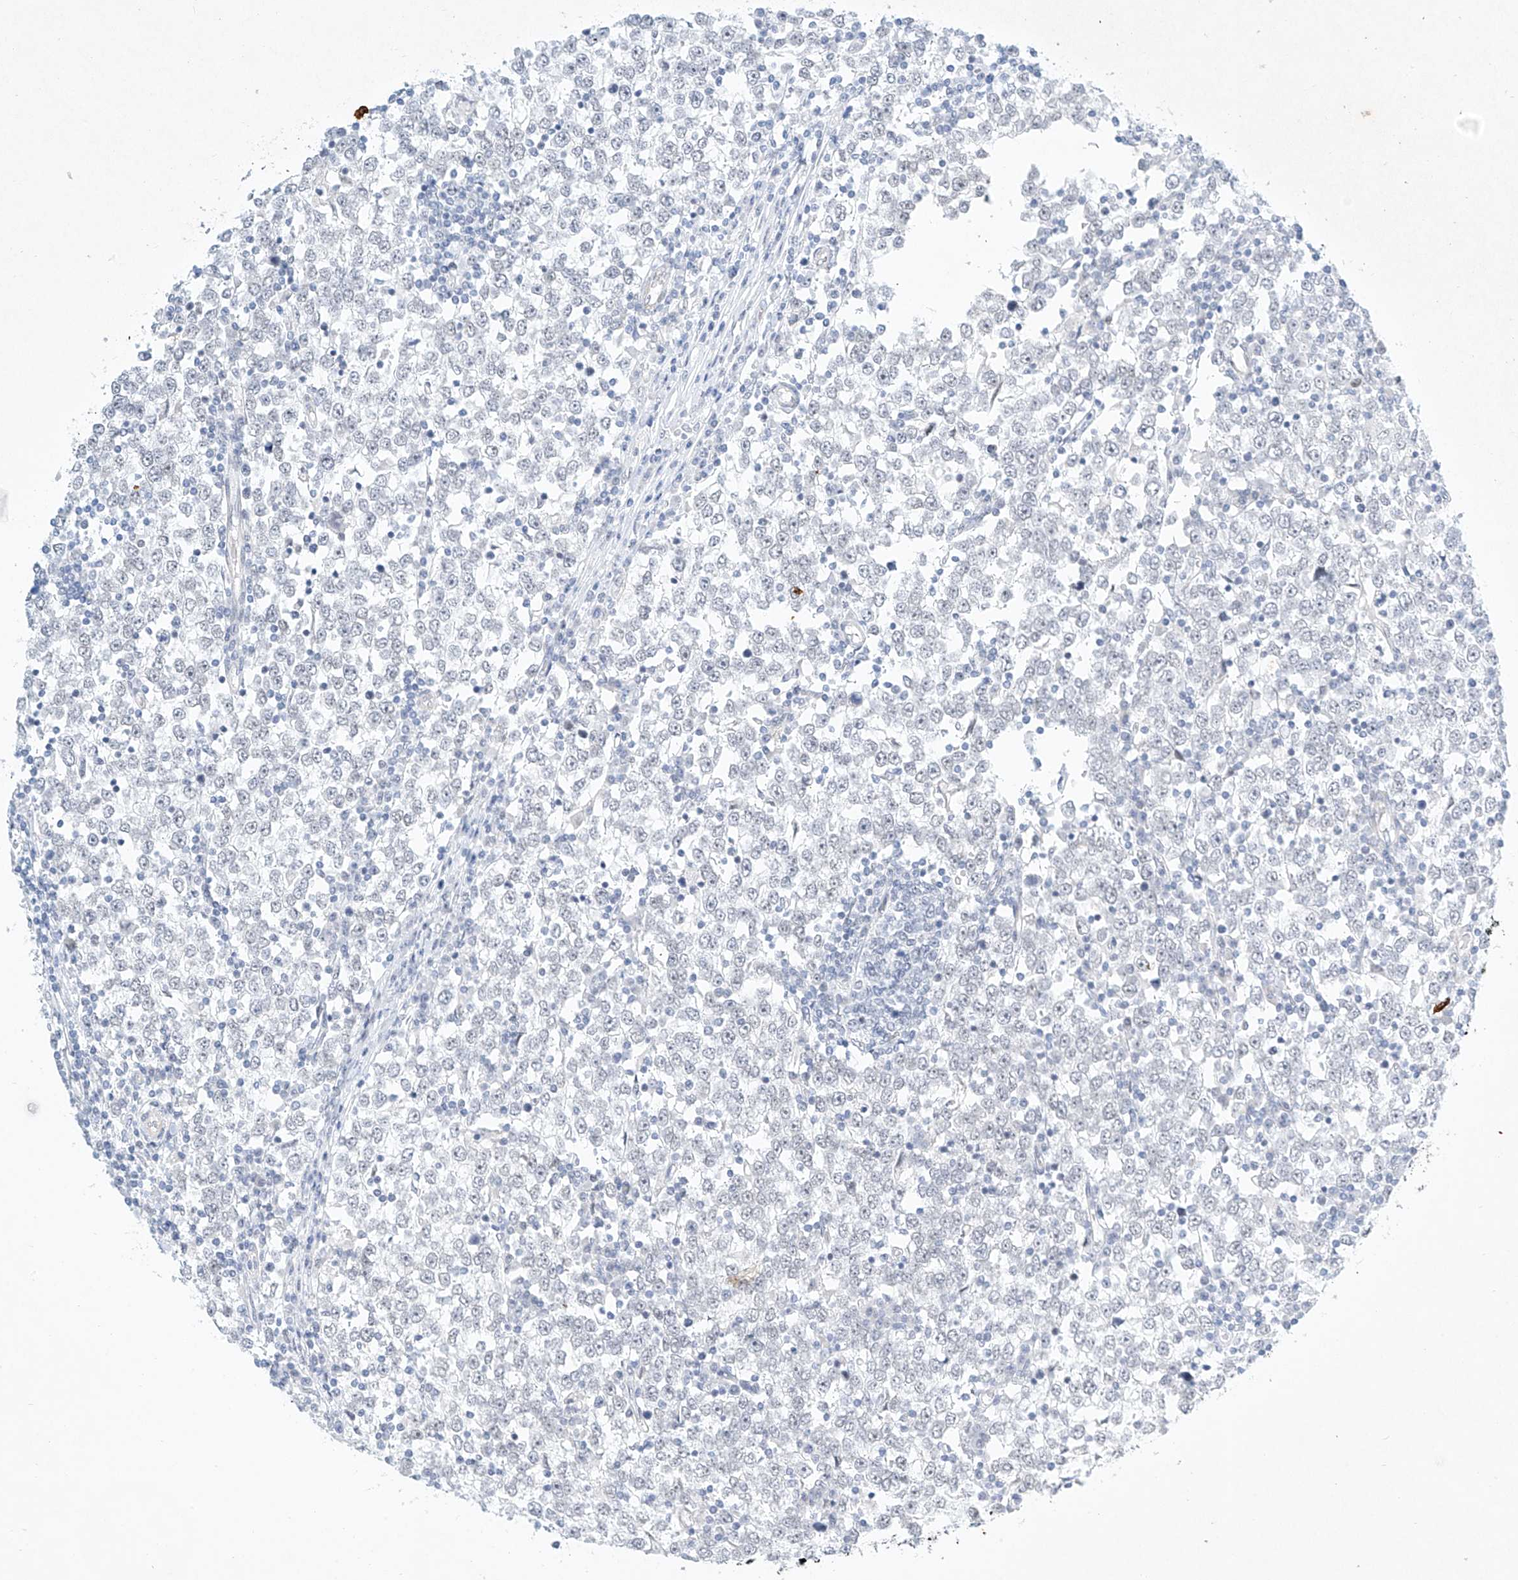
{"staining": {"intensity": "negative", "quantity": "none", "location": "none"}, "tissue": "testis cancer", "cell_type": "Tumor cells", "image_type": "cancer", "snomed": [{"axis": "morphology", "description": "Seminoma, NOS"}, {"axis": "topography", "description": "Testis"}], "caption": "Testis cancer (seminoma) was stained to show a protein in brown. There is no significant expression in tumor cells.", "gene": "REEP2", "patient": {"sex": "male", "age": 65}}